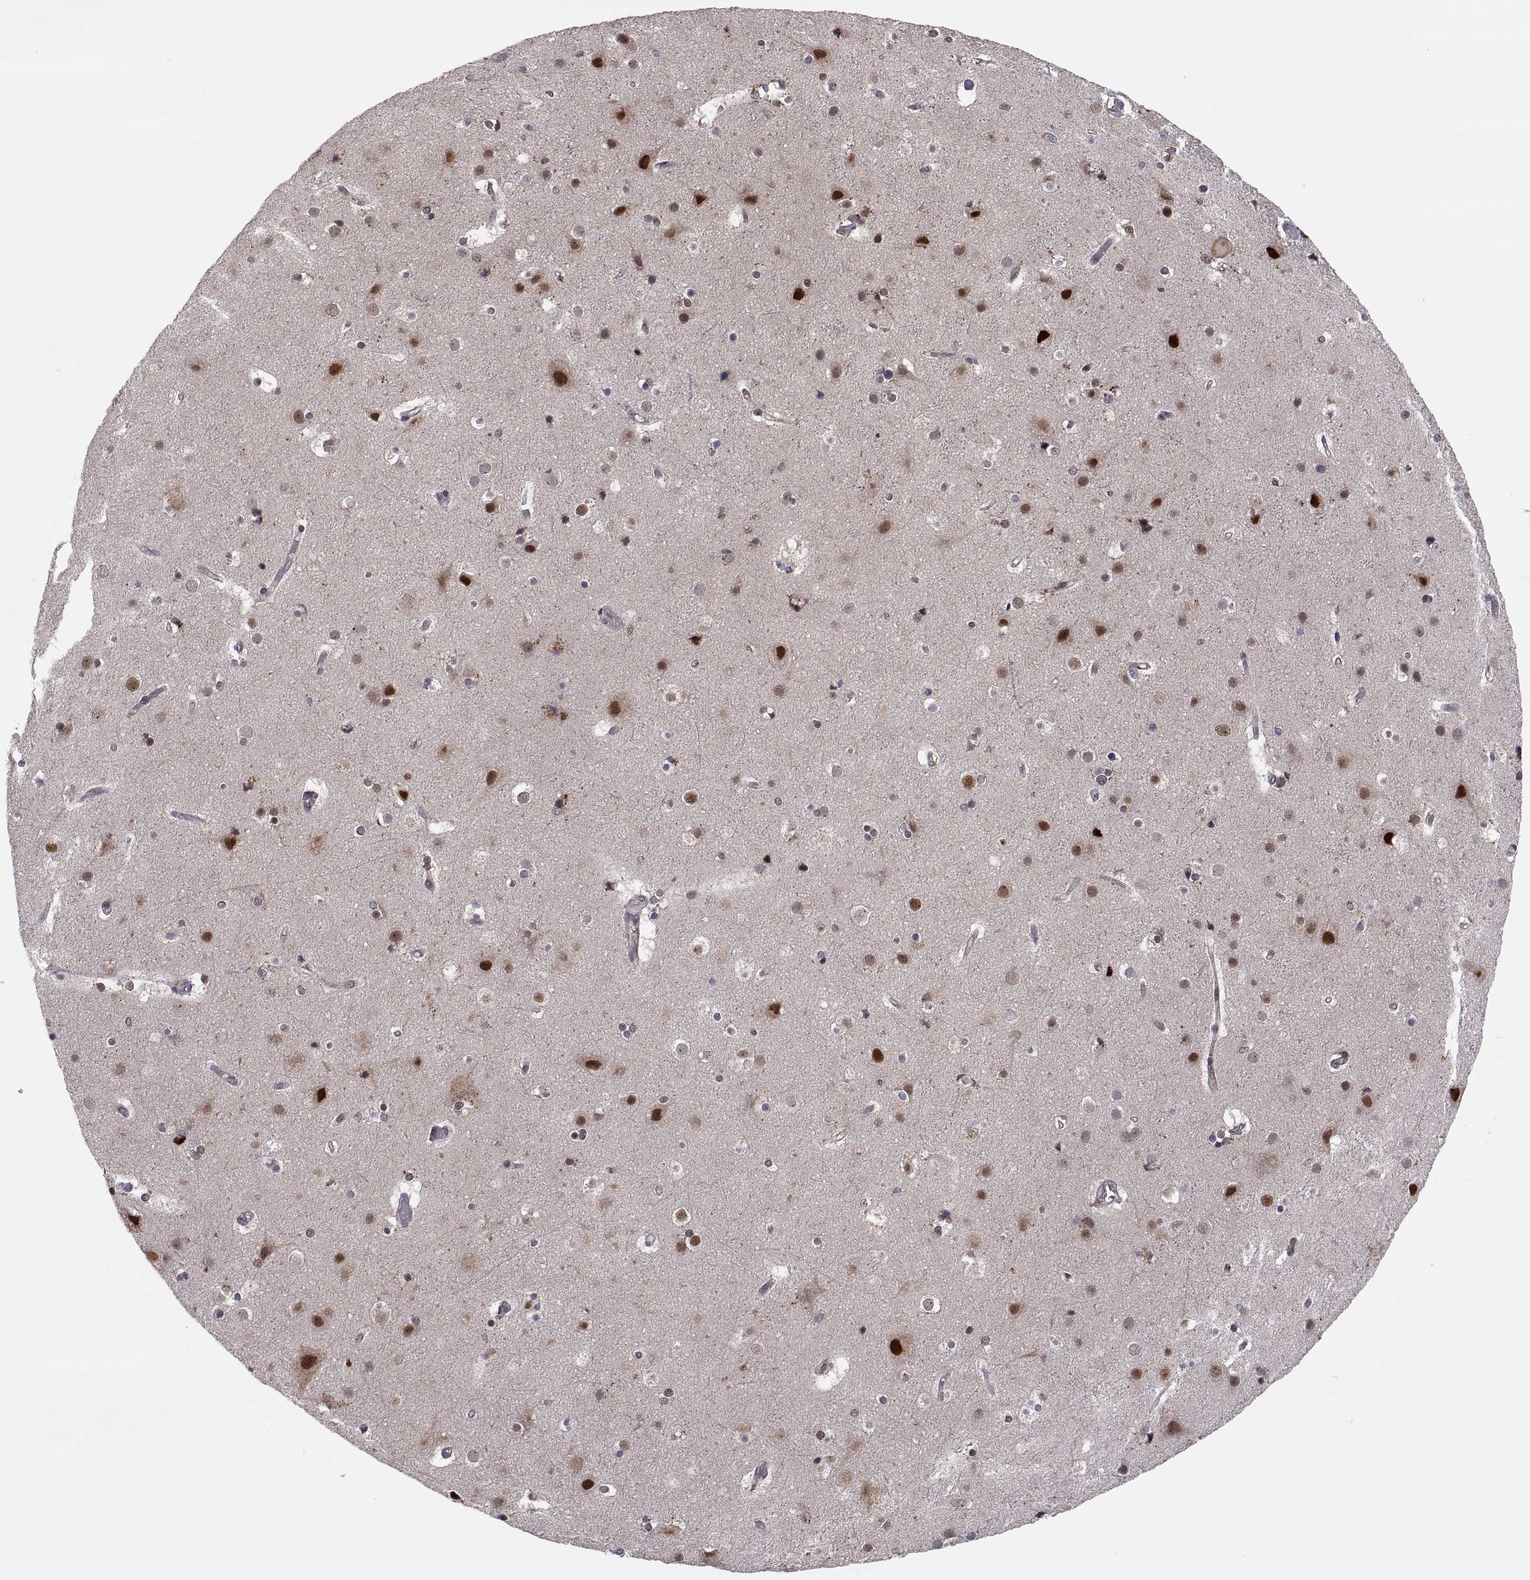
{"staining": {"intensity": "negative", "quantity": "none", "location": "none"}, "tissue": "cerebral cortex", "cell_type": "Endothelial cells", "image_type": "normal", "snomed": [{"axis": "morphology", "description": "Normal tissue, NOS"}, {"axis": "topography", "description": "Cerebral cortex"}], "caption": "This is a histopathology image of IHC staining of normal cerebral cortex, which shows no staining in endothelial cells.", "gene": "PSMC2", "patient": {"sex": "female", "age": 52}}